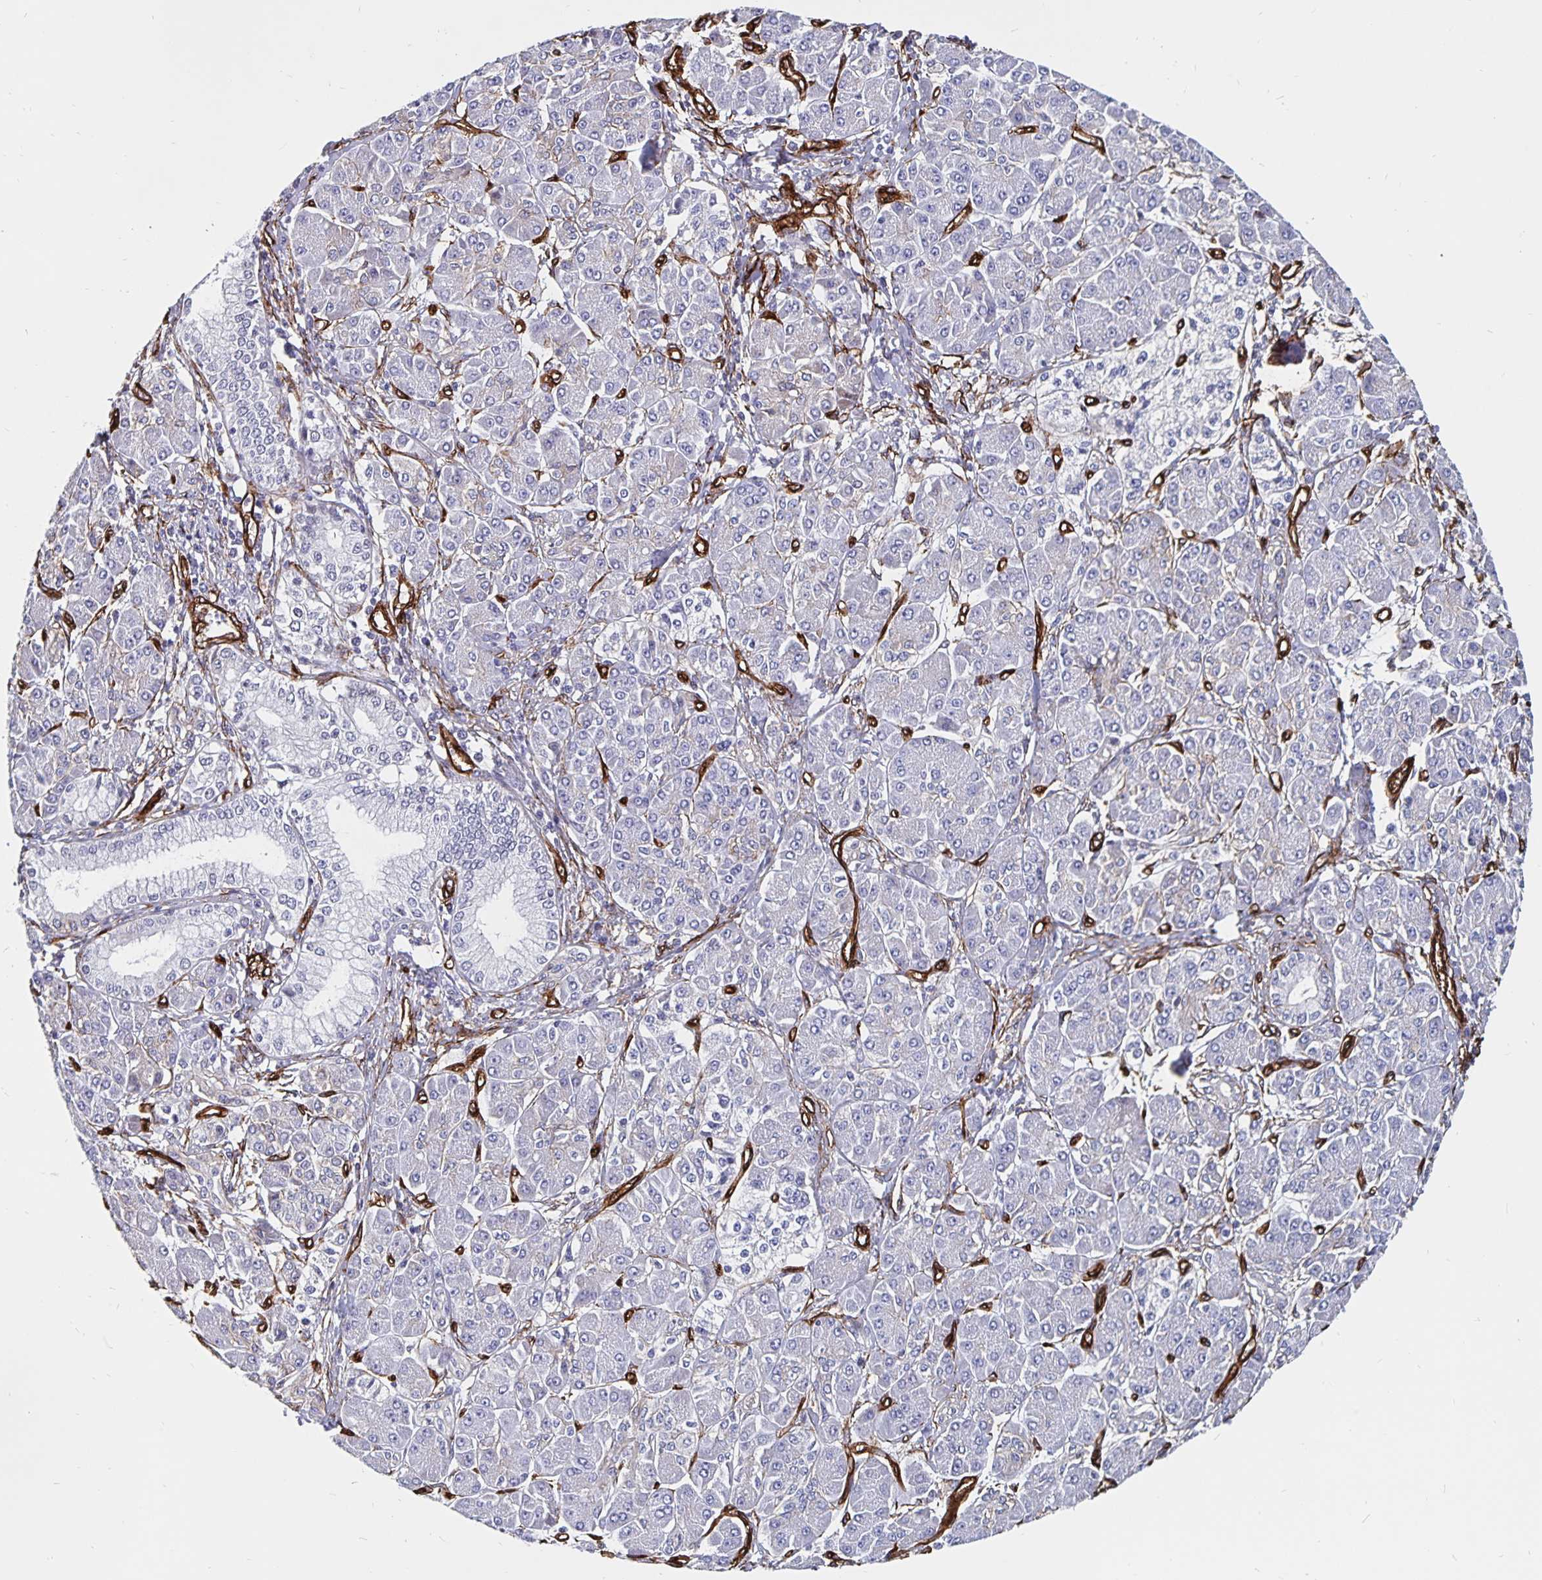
{"staining": {"intensity": "negative", "quantity": "none", "location": "none"}, "tissue": "pancreatic cancer", "cell_type": "Tumor cells", "image_type": "cancer", "snomed": [{"axis": "morphology", "description": "Adenocarcinoma, NOS"}, {"axis": "topography", "description": "Pancreas"}], "caption": "Tumor cells show no significant staining in pancreatic adenocarcinoma.", "gene": "DCHS2", "patient": {"sex": "male", "age": 70}}